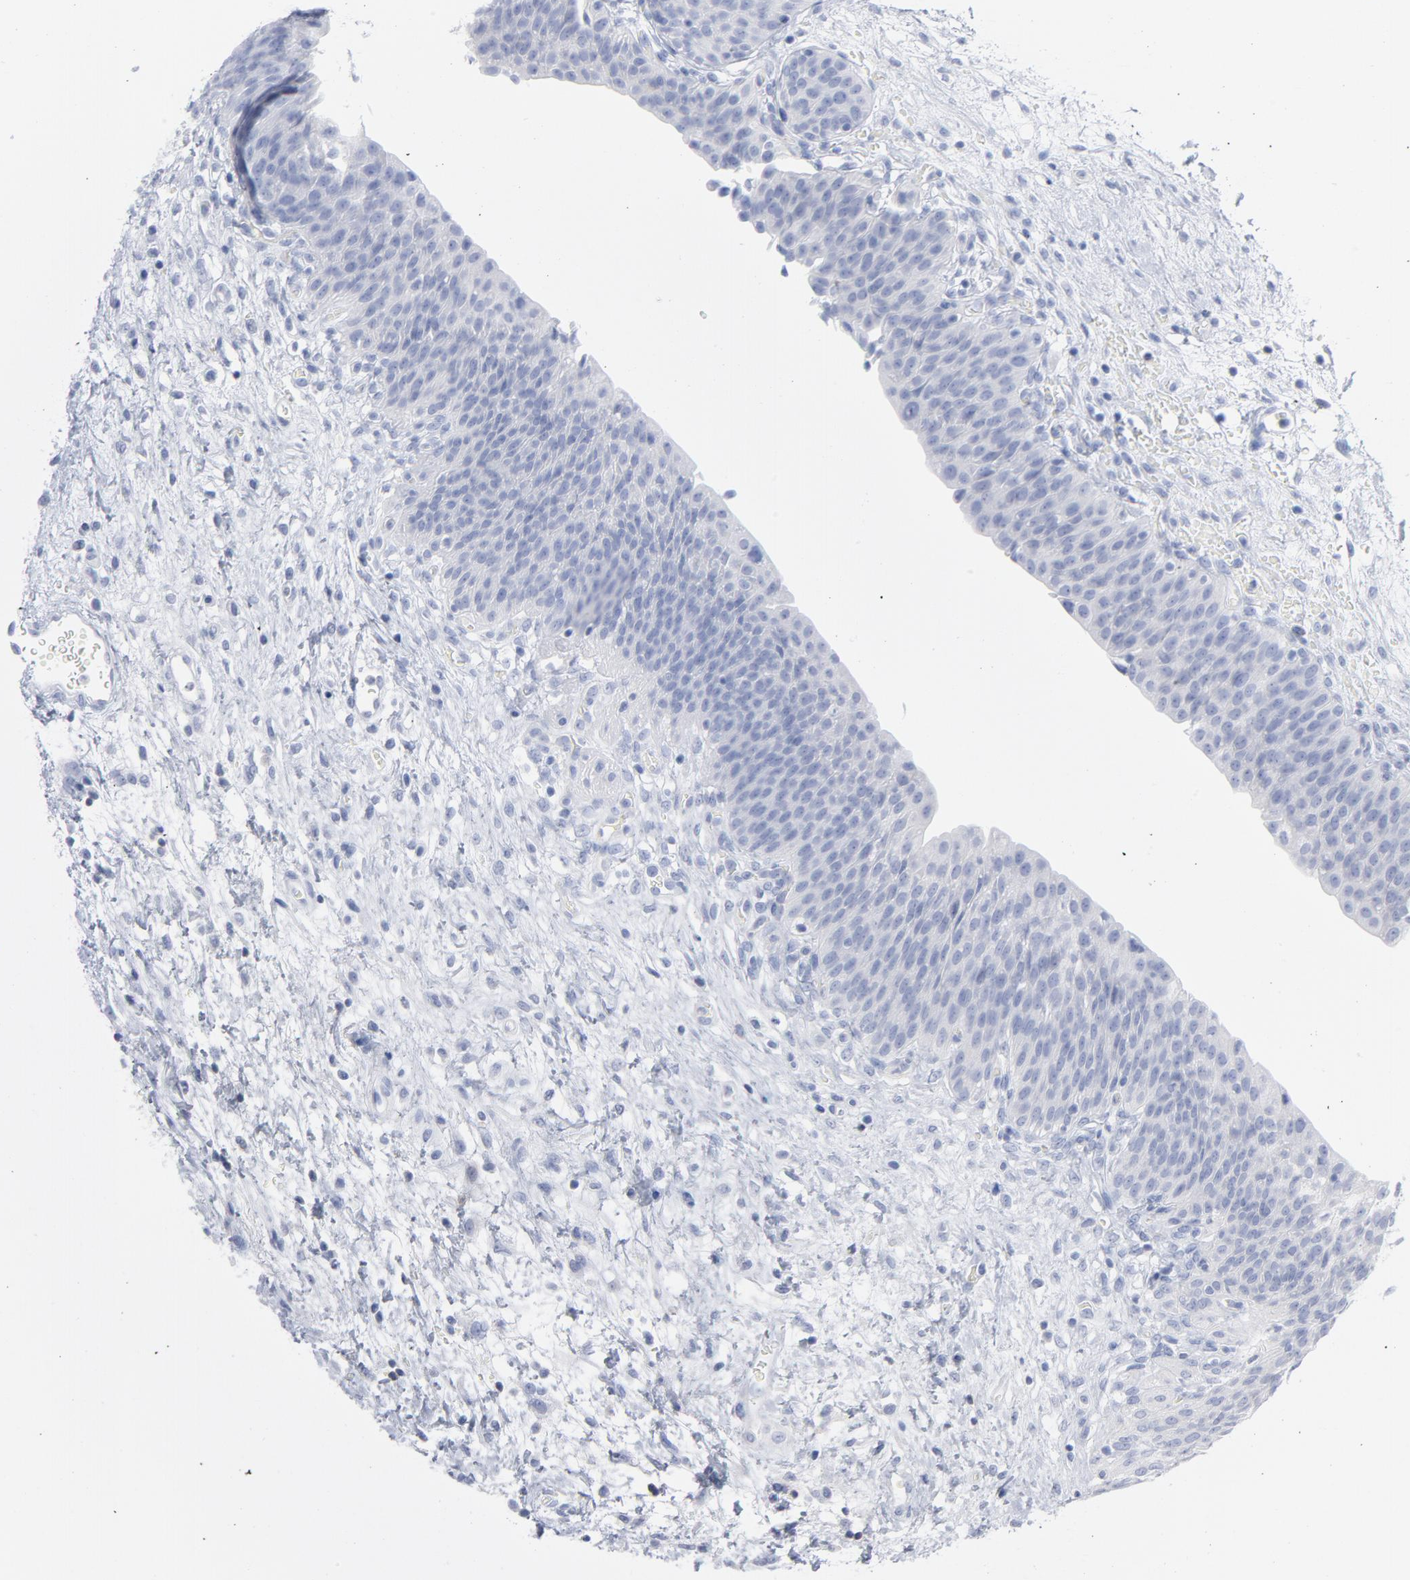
{"staining": {"intensity": "negative", "quantity": "none", "location": "none"}, "tissue": "urinary bladder", "cell_type": "Urothelial cells", "image_type": "normal", "snomed": [{"axis": "morphology", "description": "Normal tissue, NOS"}, {"axis": "topography", "description": "Smooth muscle"}, {"axis": "topography", "description": "Urinary bladder"}], "caption": "IHC histopathology image of benign urinary bladder stained for a protein (brown), which displays no positivity in urothelial cells. (IHC, brightfield microscopy, high magnification).", "gene": "P2RY8", "patient": {"sex": "male", "age": 35}}